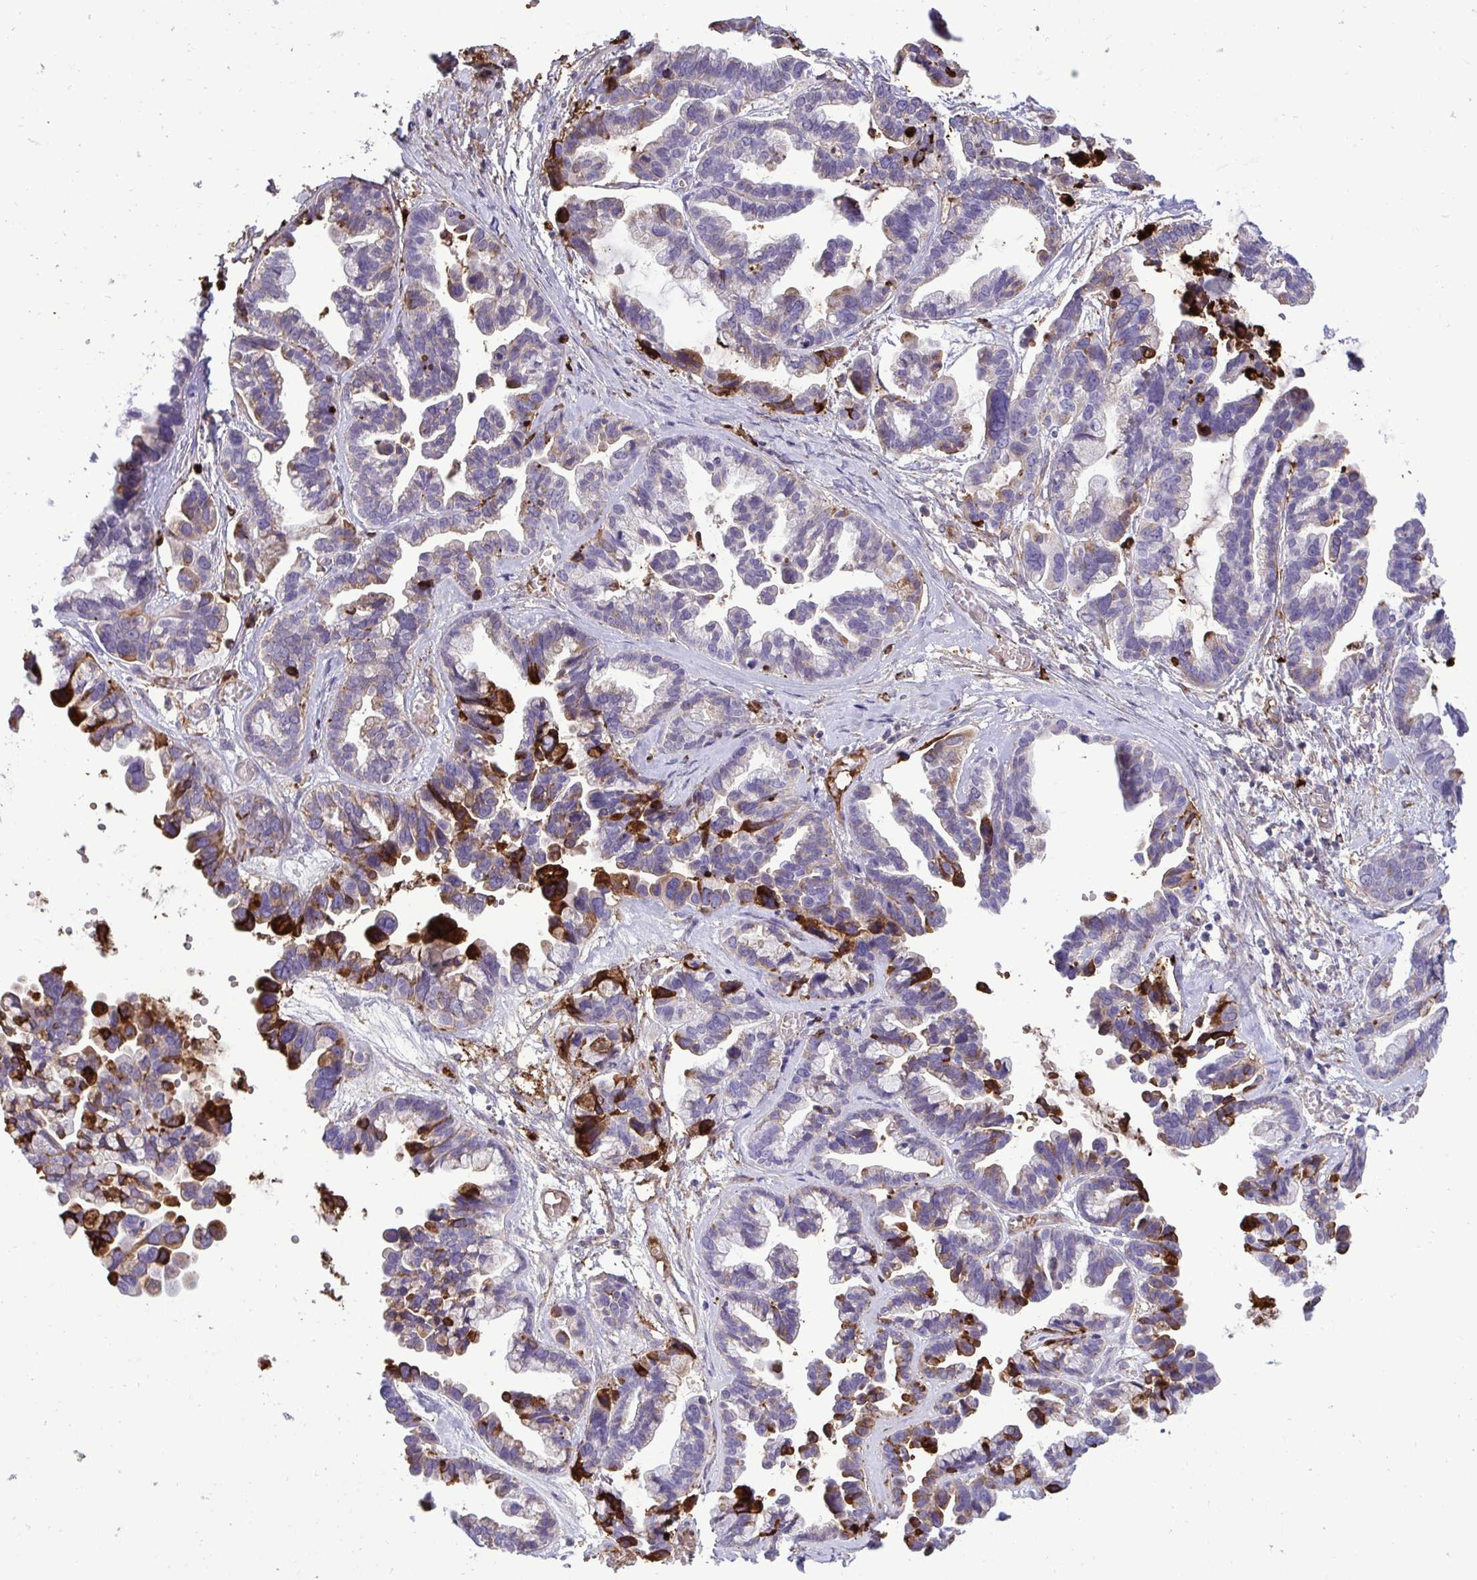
{"staining": {"intensity": "strong", "quantity": "<25%", "location": "cytoplasmic/membranous"}, "tissue": "ovarian cancer", "cell_type": "Tumor cells", "image_type": "cancer", "snomed": [{"axis": "morphology", "description": "Cystadenocarcinoma, serous, NOS"}, {"axis": "topography", "description": "Ovary"}], "caption": "The image shows staining of ovarian cancer (serous cystadenocarcinoma), revealing strong cytoplasmic/membranous protein positivity (brown color) within tumor cells.", "gene": "F2", "patient": {"sex": "female", "age": 56}}